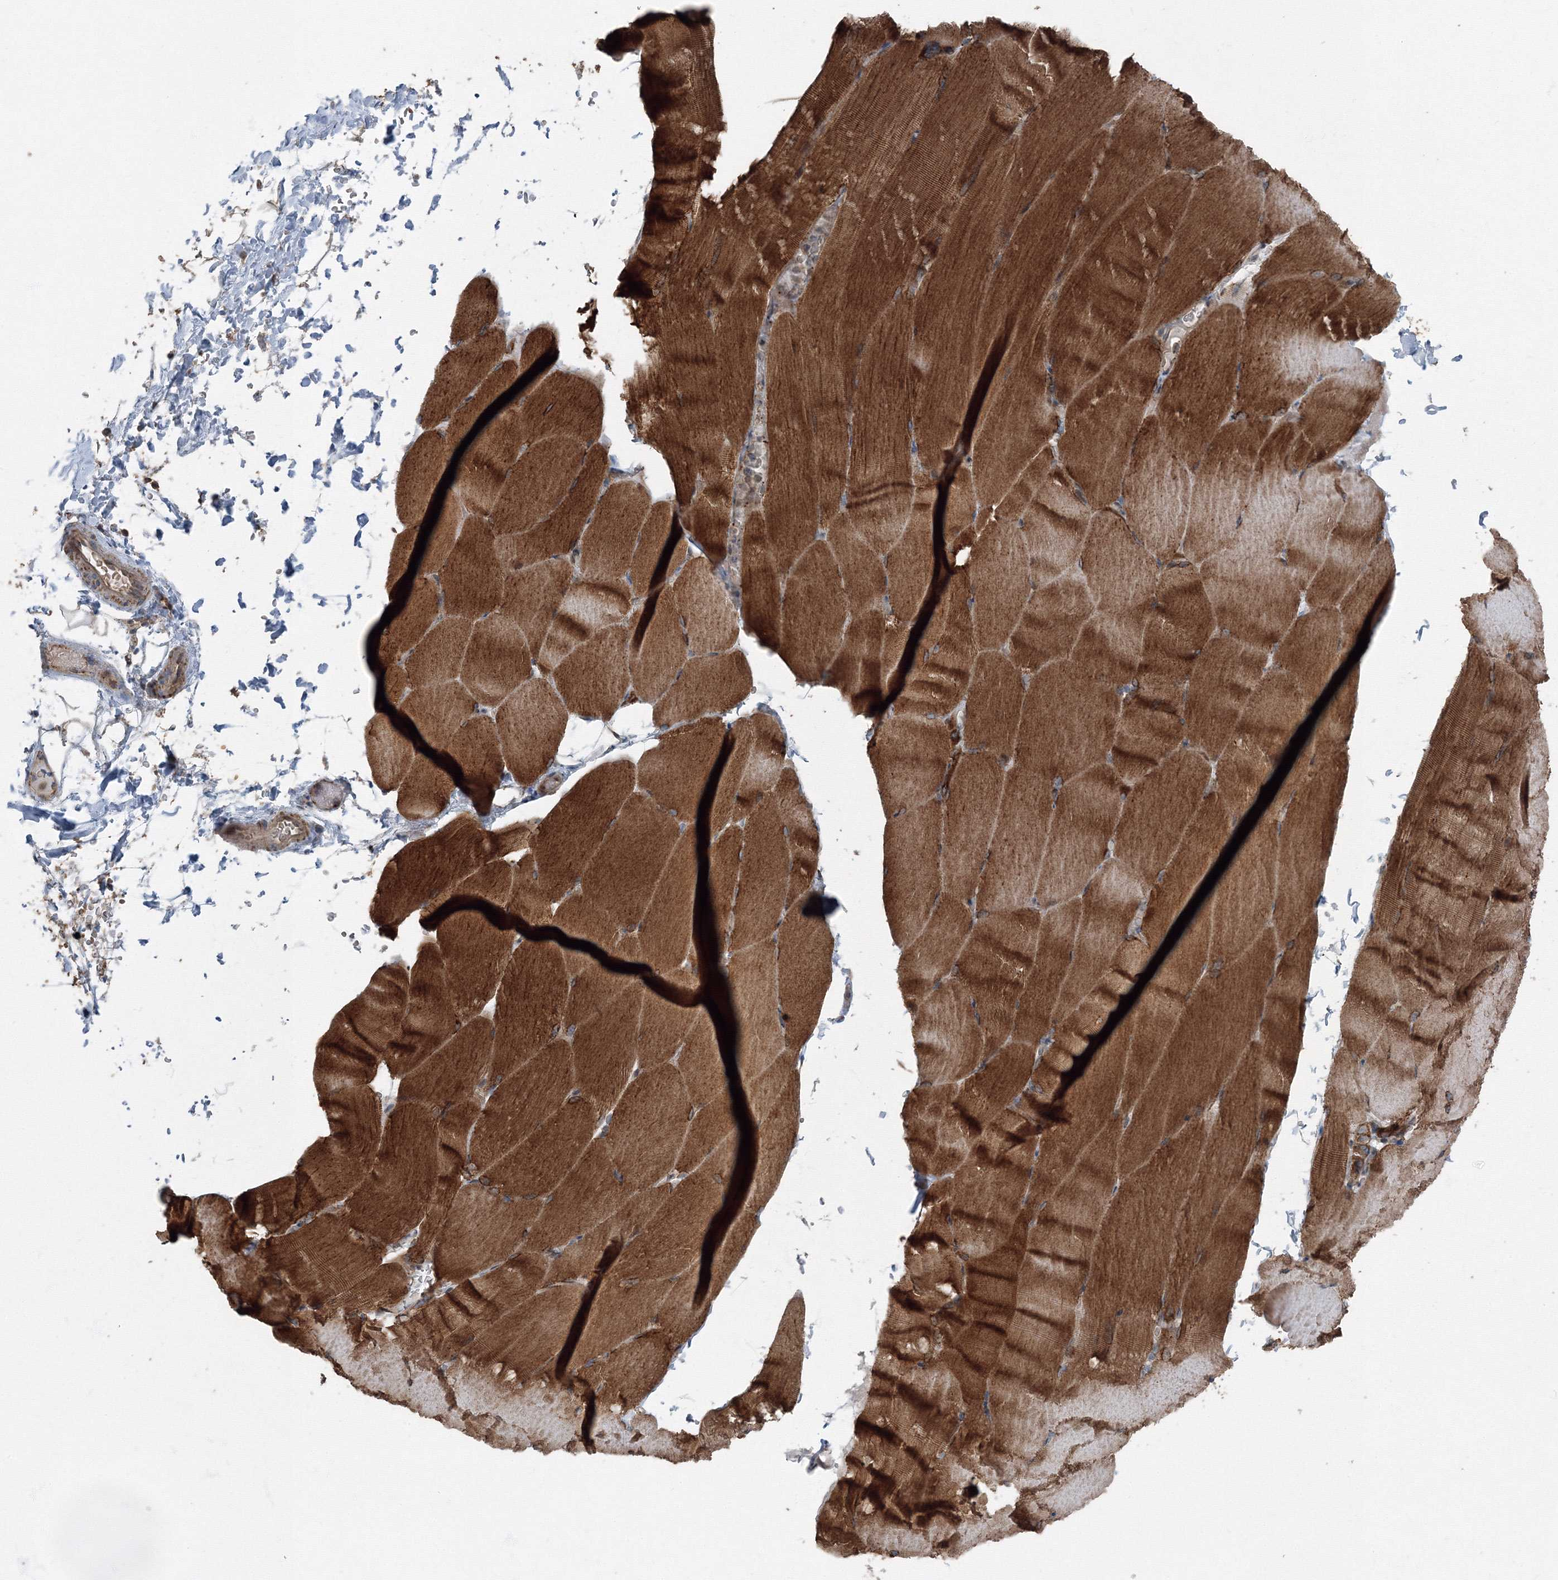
{"staining": {"intensity": "strong", "quantity": ">75%", "location": "cytoplasmic/membranous"}, "tissue": "skeletal muscle", "cell_type": "Myocytes", "image_type": "normal", "snomed": [{"axis": "morphology", "description": "Normal tissue, NOS"}, {"axis": "topography", "description": "Skeletal muscle"}, {"axis": "topography", "description": "Parathyroid gland"}], "caption": "DAB immunohistochemical staining of unremarkable skeletal muscle displays strong cytoplasmic/membranous protein expression in about >75% of myocytes.", "gene": "AASDH", "patient": {"sex": "female", "age": 37}}